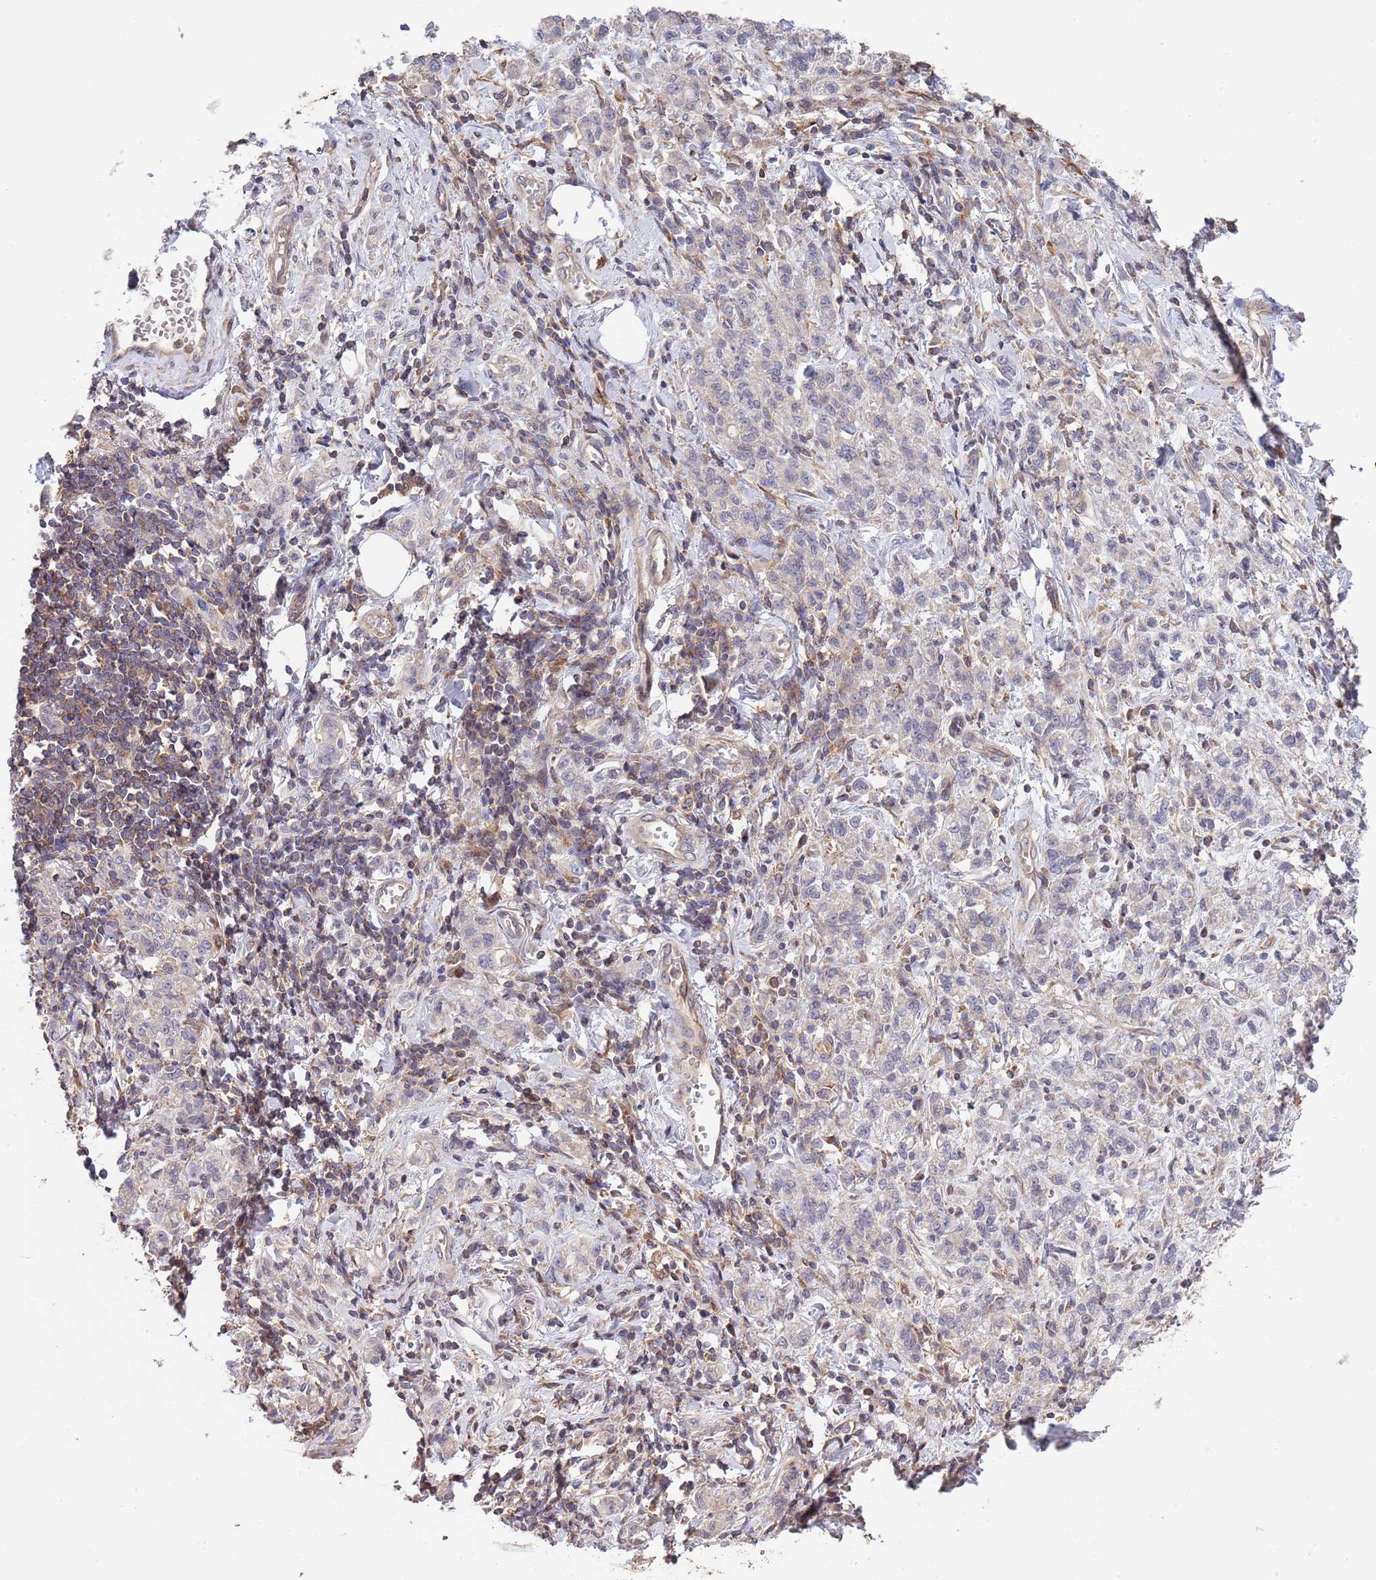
{"staining": {"intensity": "negative", "quantity": "none", "location": "none"}, "tissue": "stomach cancer", "cell_type": "Tumor cells", "image_type": "cancer", "snomed": [{"axis": "morphology", "description": "Adenocarcinoma, NOS"}, {"axis": "topography", "description": "Stomach"}], "caption": "Stomach cancer was stained to show a protein in brown. There is no significant positivity in tumor cells.", "gene": "RNF19B", "patient": {"sex": "male", "age": 77}}